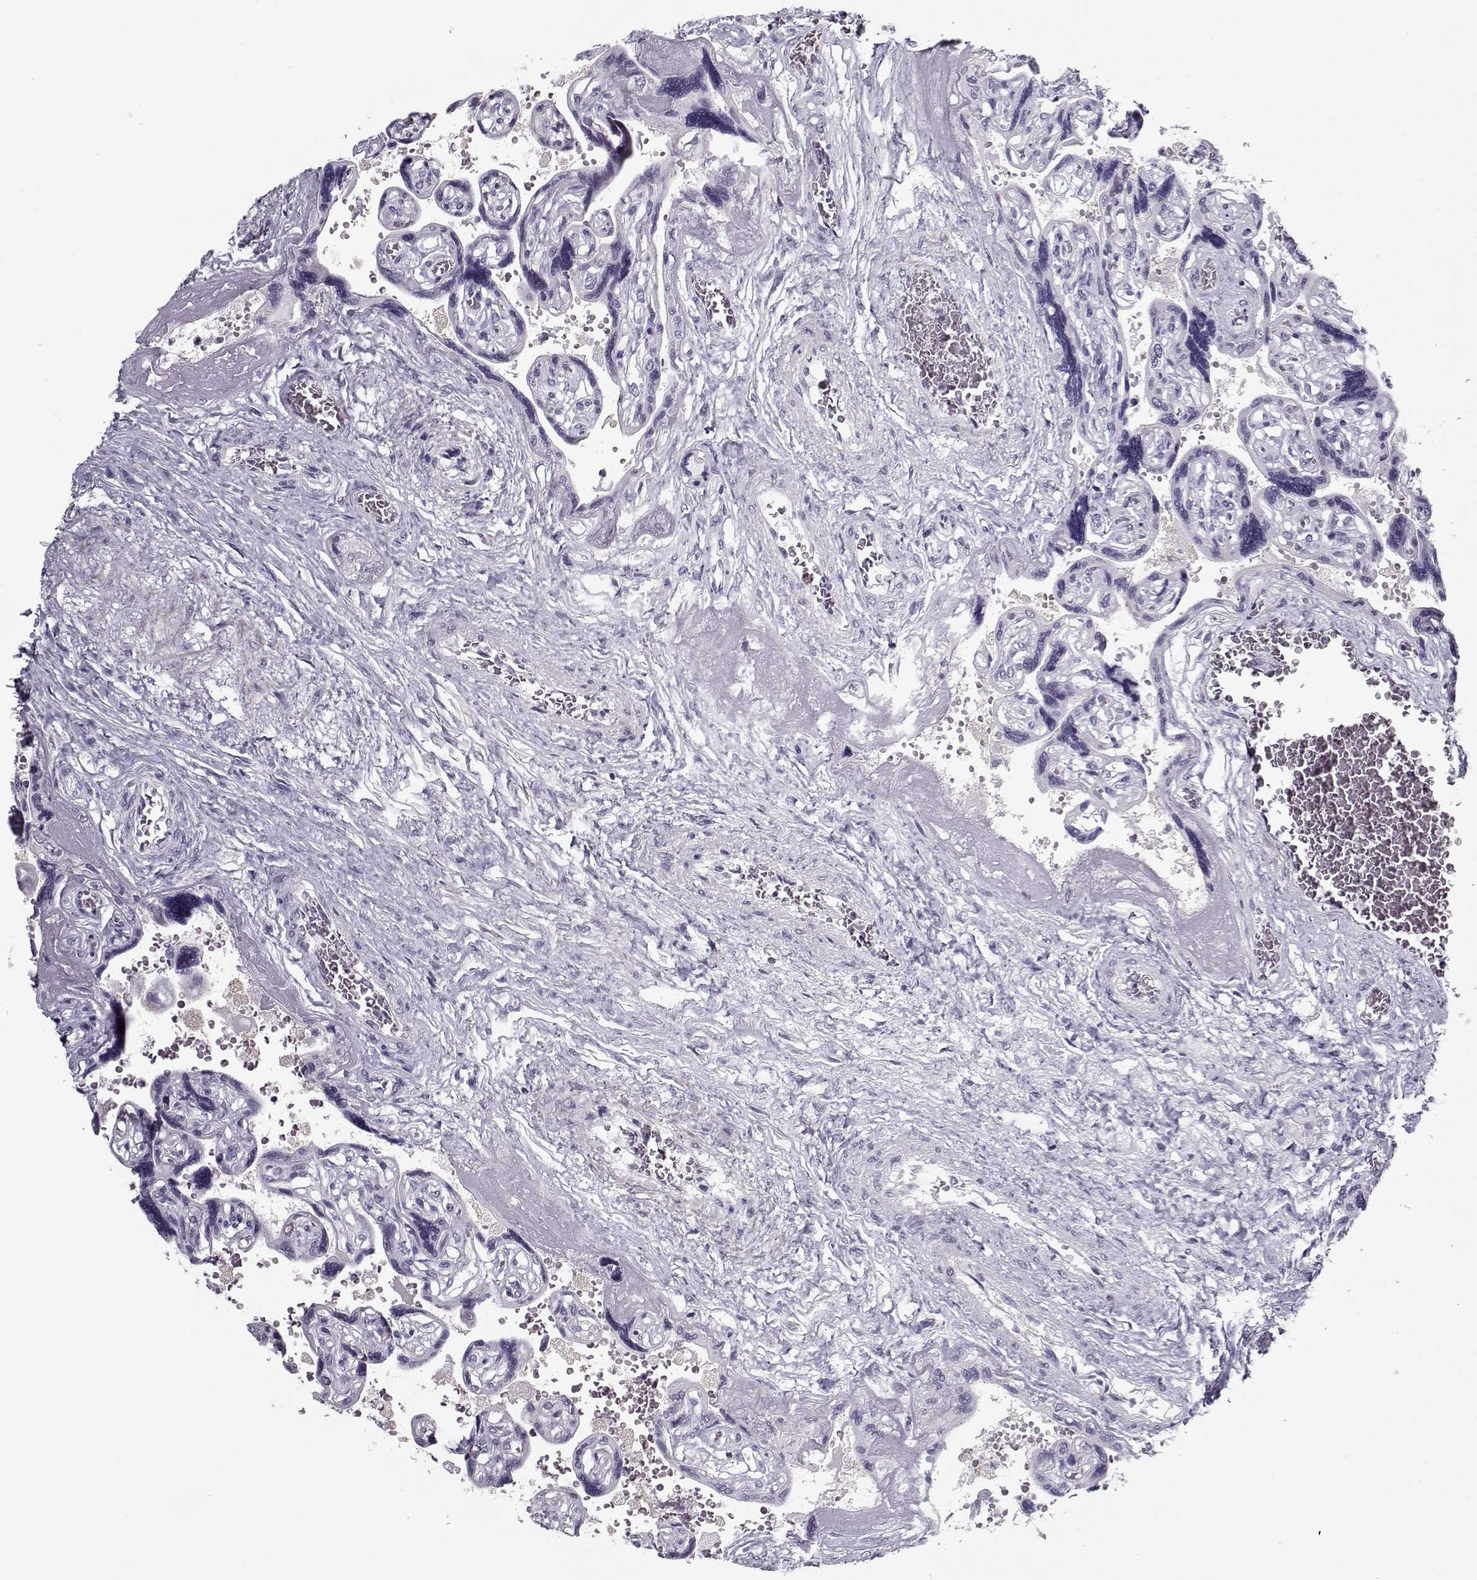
{"staining": {"intensity": "negative", "quantity": "none", "location": "none"}, "tissue": "placenta", "cell_type": "Decidual cells", "image_type": "normal", "snomed": [{"axis": "morphology", "description": "Normal tissue, NOS"}, {"axis": "topography", "description": "Placenta"}], "caption": "This photomicrograph is of benign placenta stained with immunohistochemistry (IHC) to label a protein in brown with the nuclei are counter-stained blue. There is no staining in decidual cells.", "gene": "RNF32", "patient": {"sex": "female", "age": 32}}